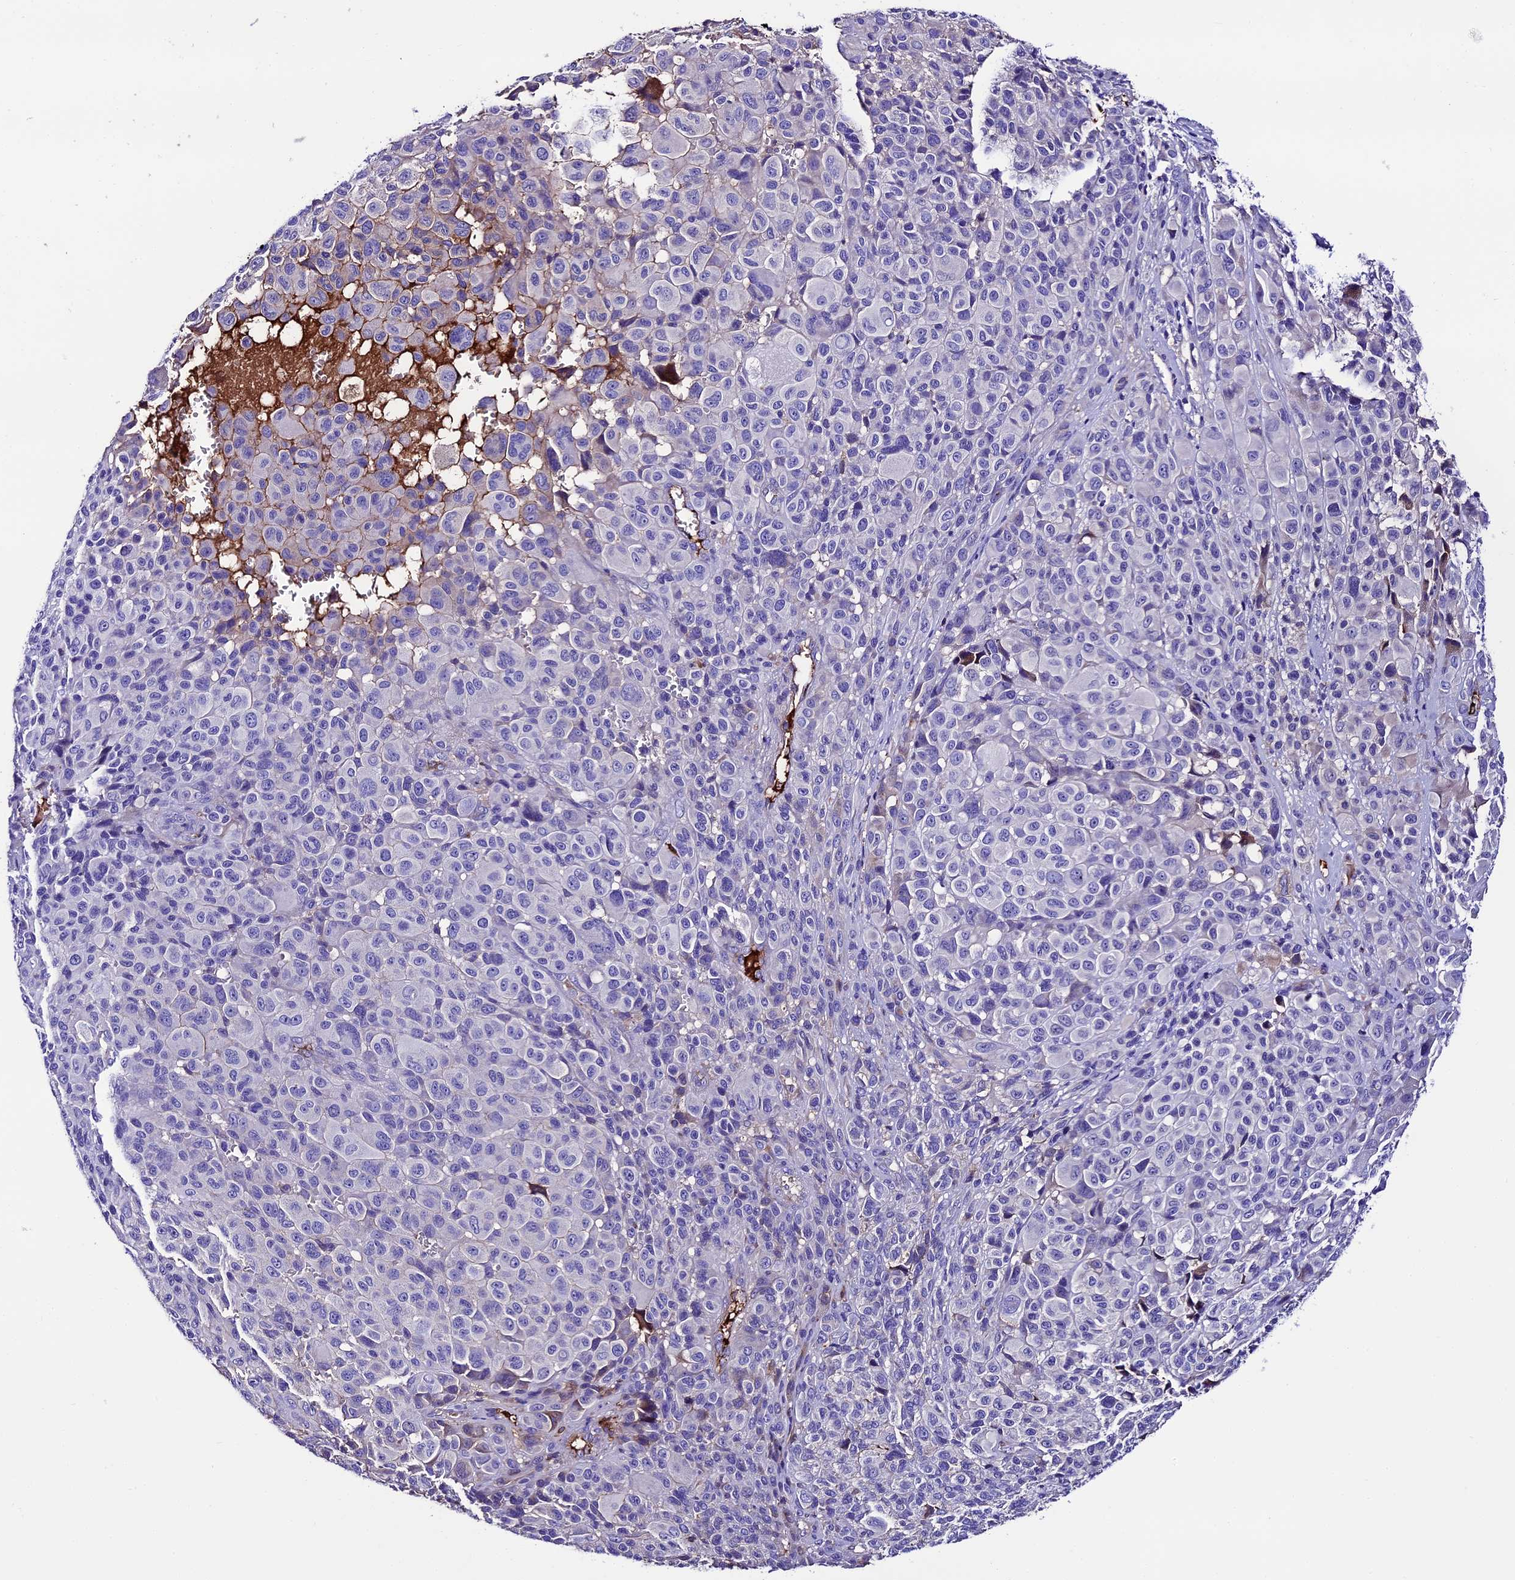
{"staining": {"intensity": "negative", "quantity": "none", "location": "none"}, "tissue": "melanoma", "cell_type": "Tumor cells", "image_type": "cancer", "snomed": [{"axis": "morphology", "description": "Malignant melanoma, NOS"}, {"axis": "topography", "description": "Skin of trunk"}], "caption": "Immunohistochemistry (IHC) micrograph of neoplastic tissue: human malignant melanoma stained with DAB displays no significant protein positivity in tumor cells. (Immunohistochemistry, brightfield microscopy, high magnification).", "gene": "TCP11L2", "patient": {"sex": "male", "age": 71}}